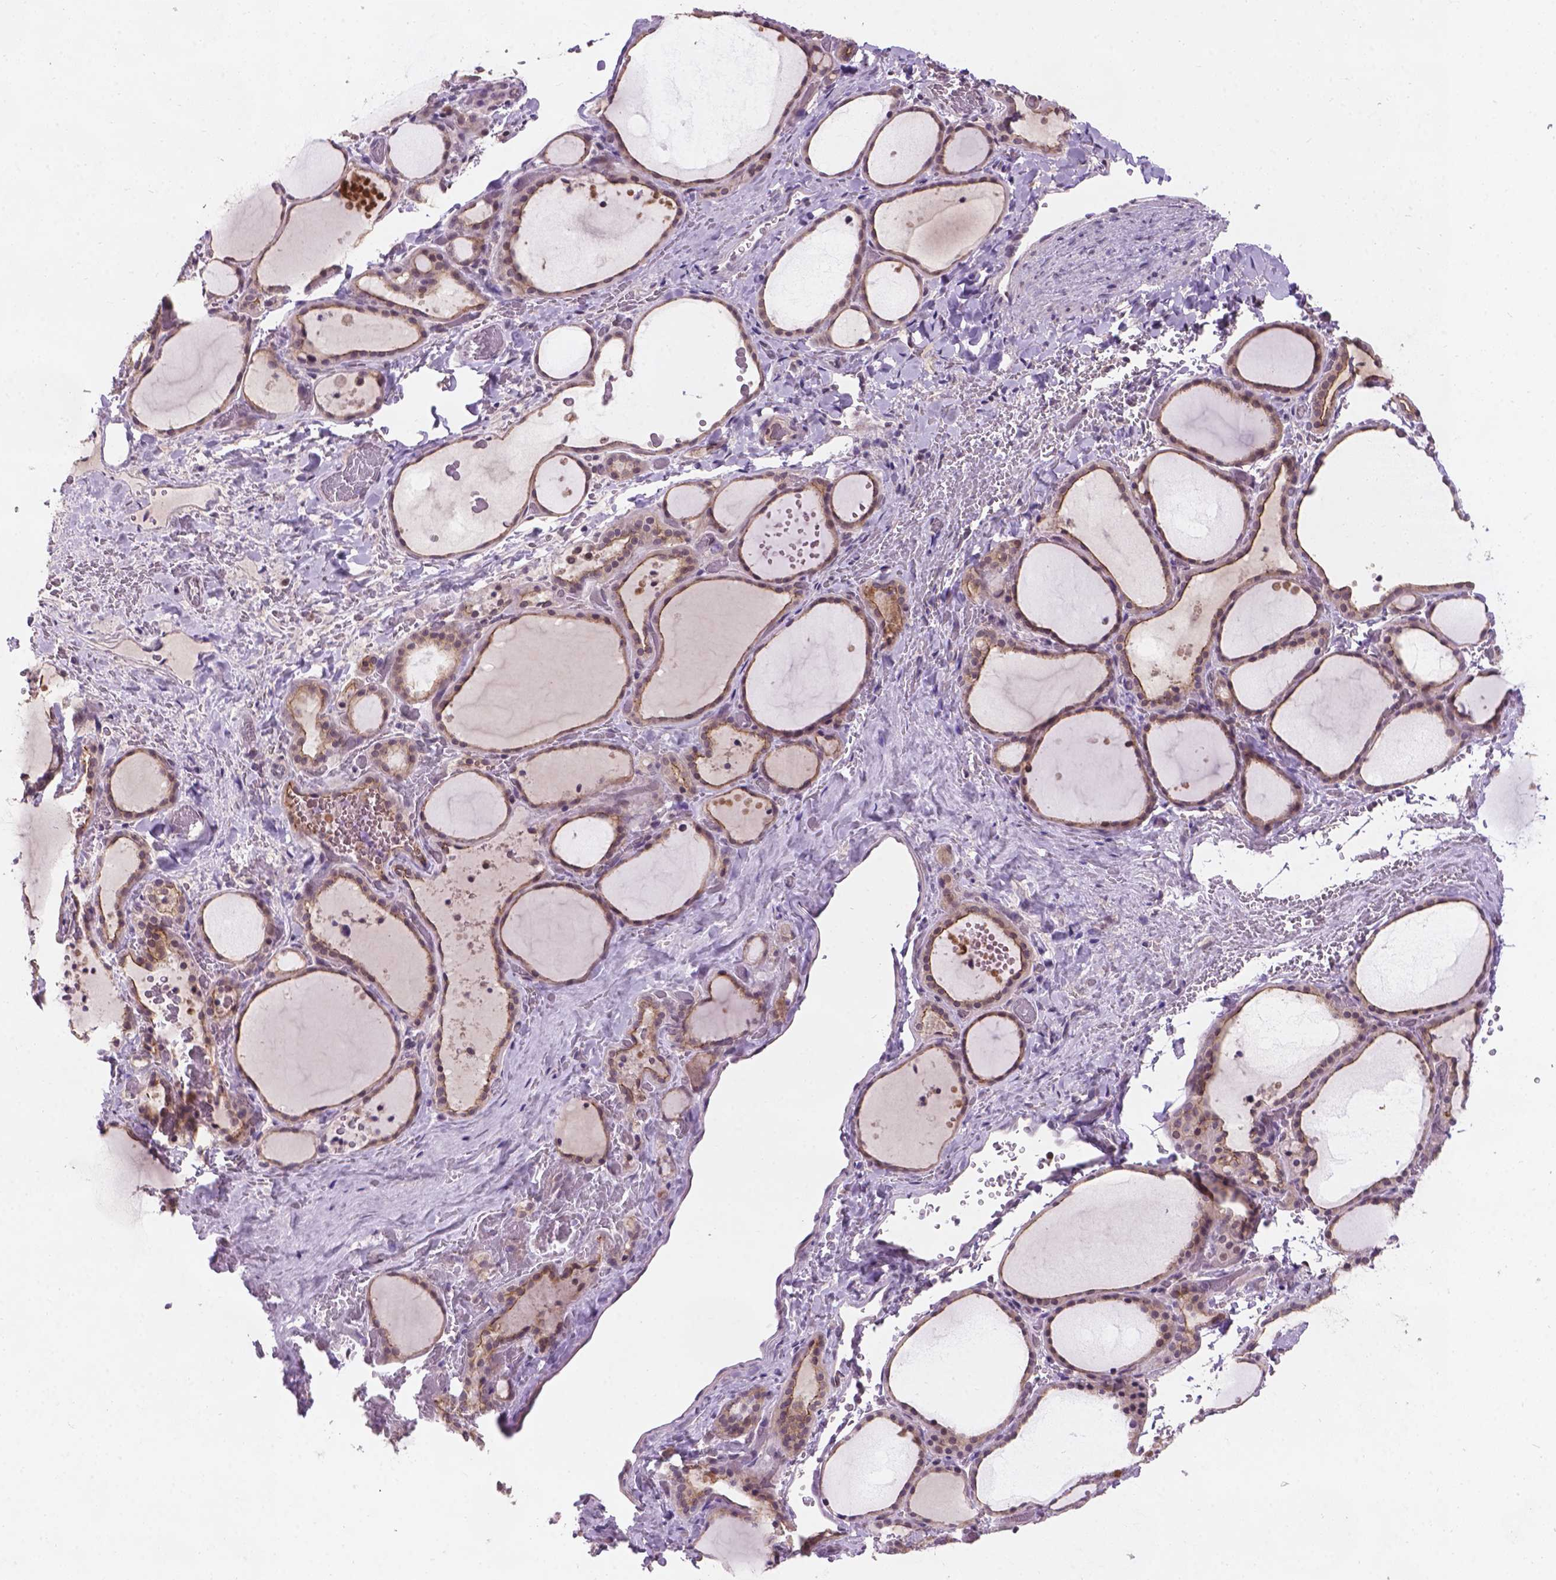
{"staining": {"intensity": "weak", "quantity": "<25%", "location": "cytoplasmic/membranous"}, "tissue": "thyroid gland", "cell_type": "Glandular cells", "image_type": "normal", "snomed": [{"axis": "morphology", "description": "Normal tissue, NOS"}, {"axis": "topography", "description": "Thyroid gland"}], "caption": "This is an immunohistochemistry (IHC) micrograph of unremarkable human thyroid gland. There is no staining in glandular cells.", "gene": "GXYLT2", "patient": {"sex": "female", "age": 36}}